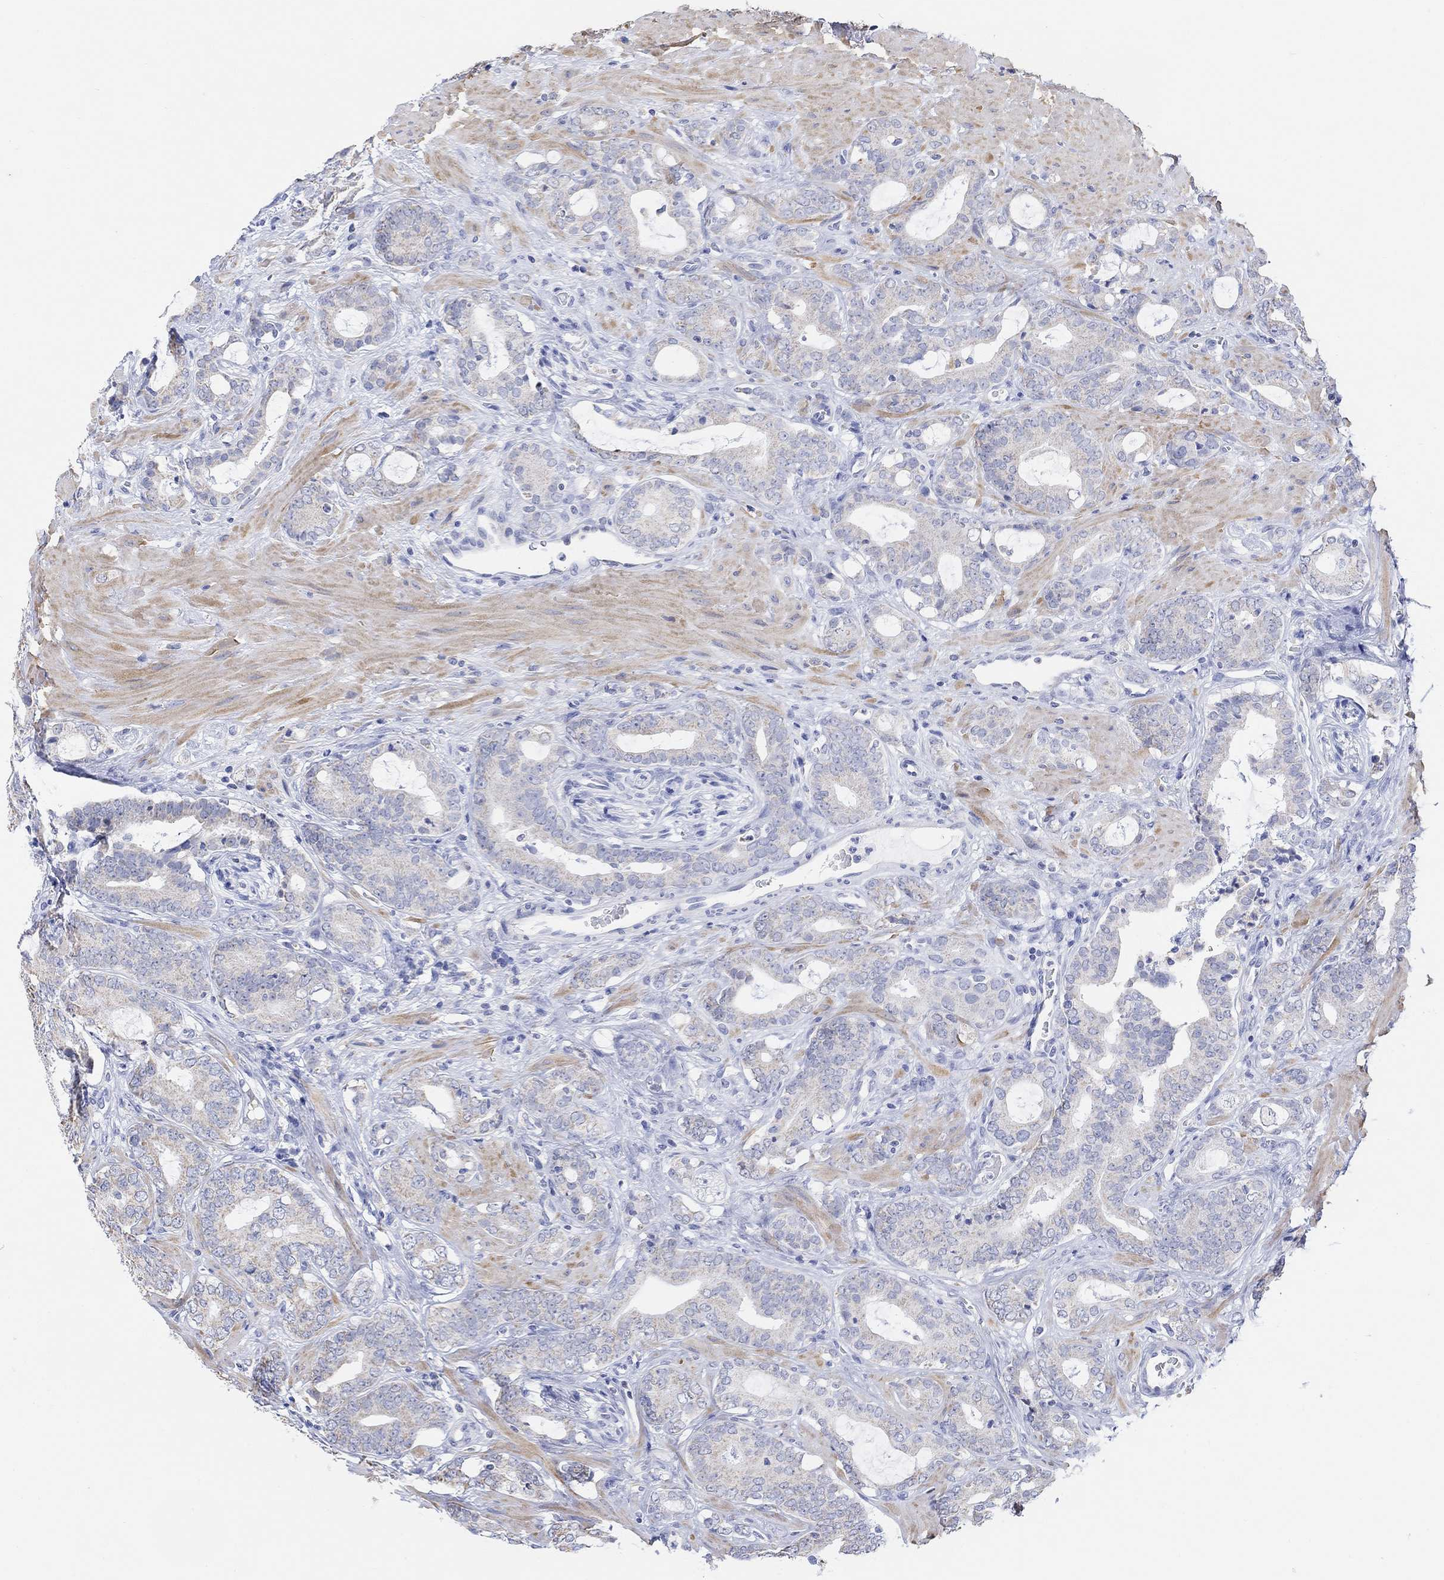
{"staining": {"intensity": "weak", "quantity": "<25%", "location": "cytoplasmic/membranous"}, "tissue": "prostate cancer", "cell_type": "Tumor cells", "image_type": "cancer", "snomed": [{"axis": "morphology", "description": "Adenocarcinoma, NOS"}, {"axis": "topography", "description": "Prostate"}], "caption": "Immunohistochemical staining of human adenocarcinoma (prostate) displays no significant positivity in tumor cells.", "gene": "SYT12", "patient": {"sex": "male", "age": 55}}